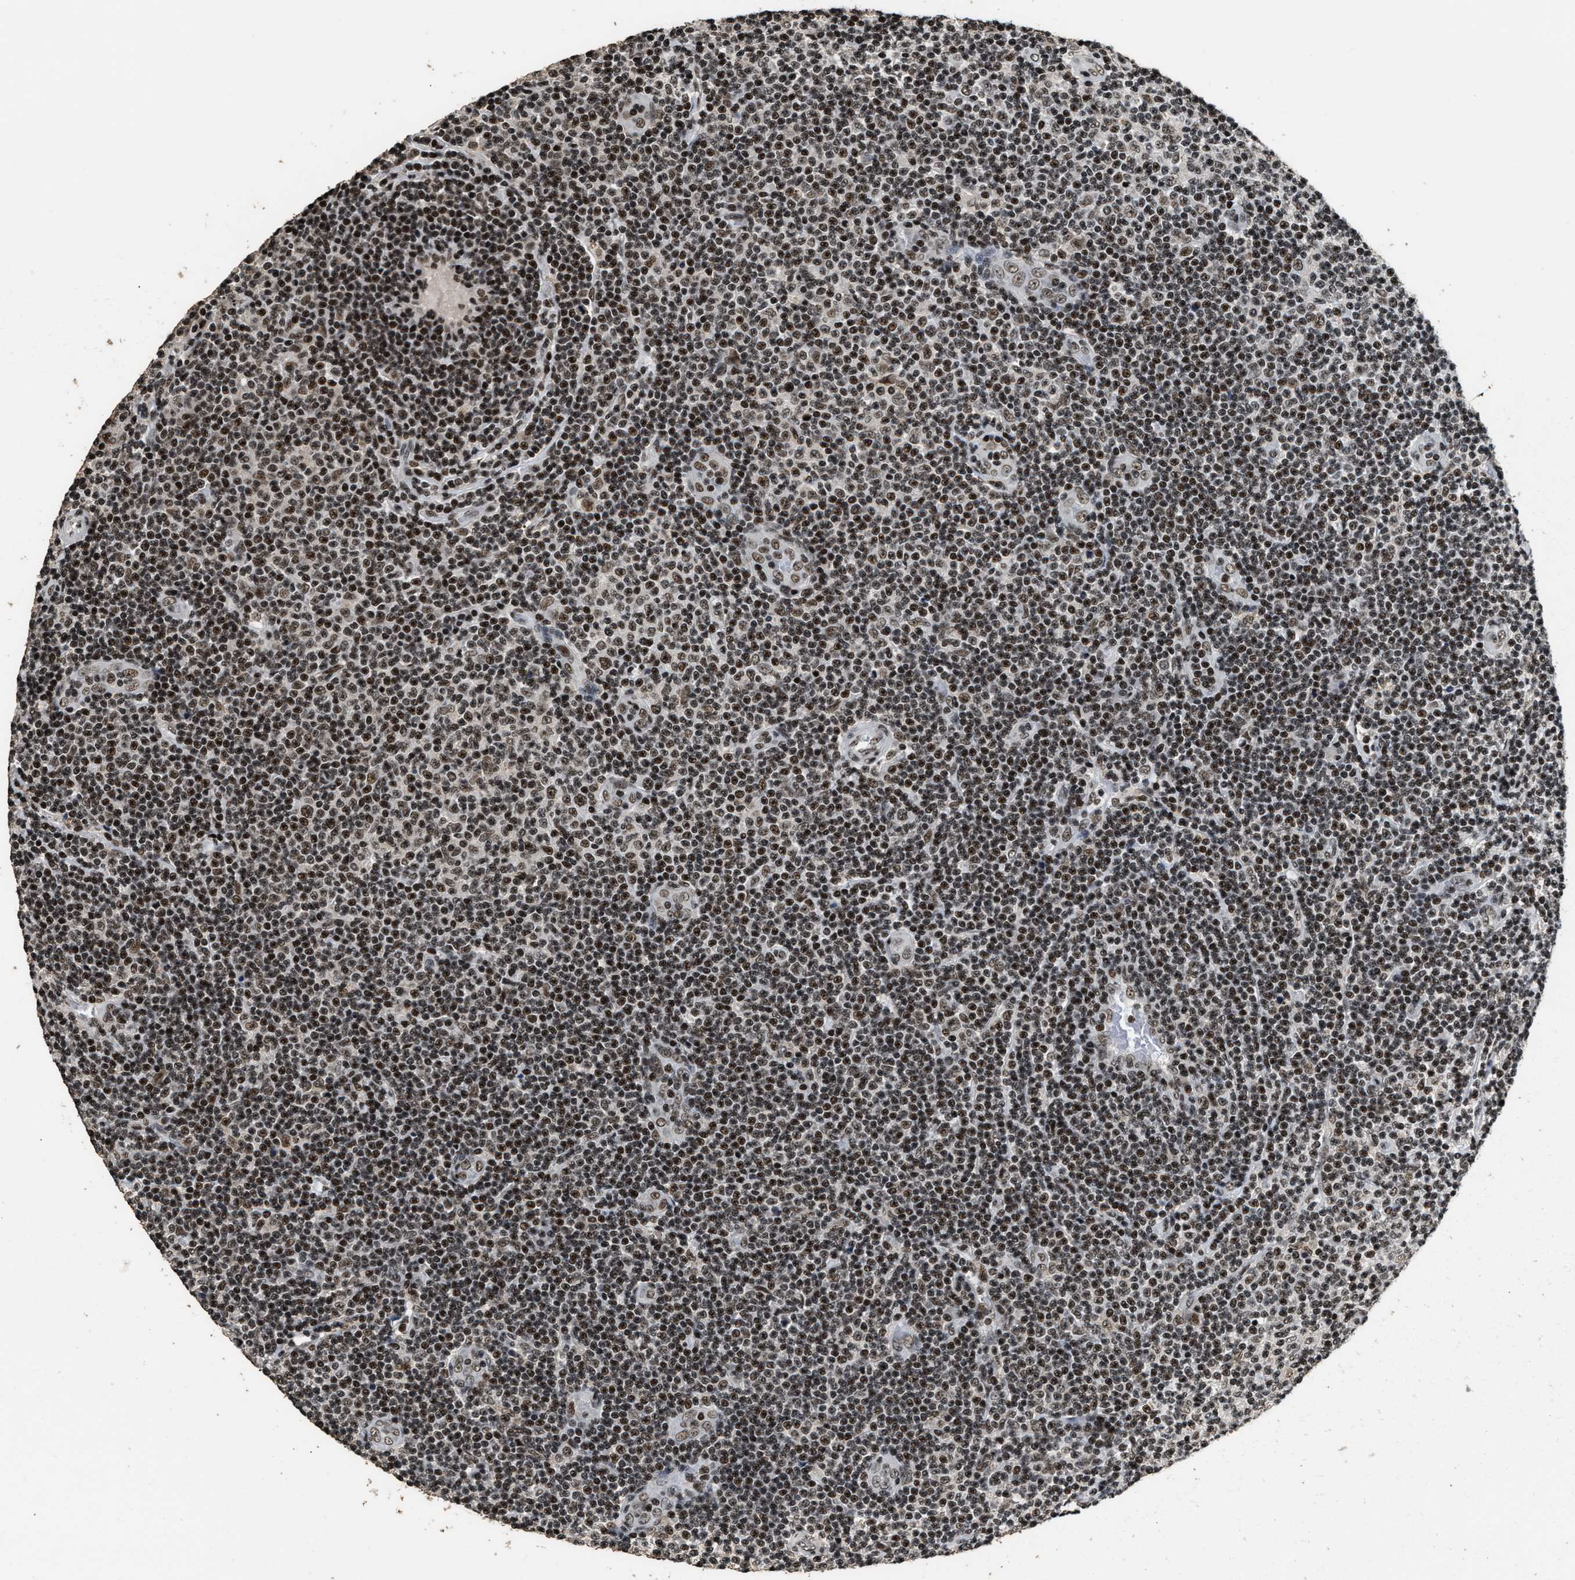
{"staining": {"intensity": "moderate", "quantity": ">75%", "location": "nuclear"}, "tissue": "lymphoma", "cell_type": "Tumor cells", "image_type": "cancer", "snomed": [{"axis": "morphology", "description": "Malignant lymphoma, non-Hodgkin's type, Low grade"}, {"axis": "topography", "description": "Lymph node"}], "caption": "Protein staining demonstrates moderate nuclear staining in about >75% of tumor cells in low-grade malignant lymphoma, non-Hodgkin's type.", "gene": "RAD21", "patient": {"sex": "male", "age": 83}}